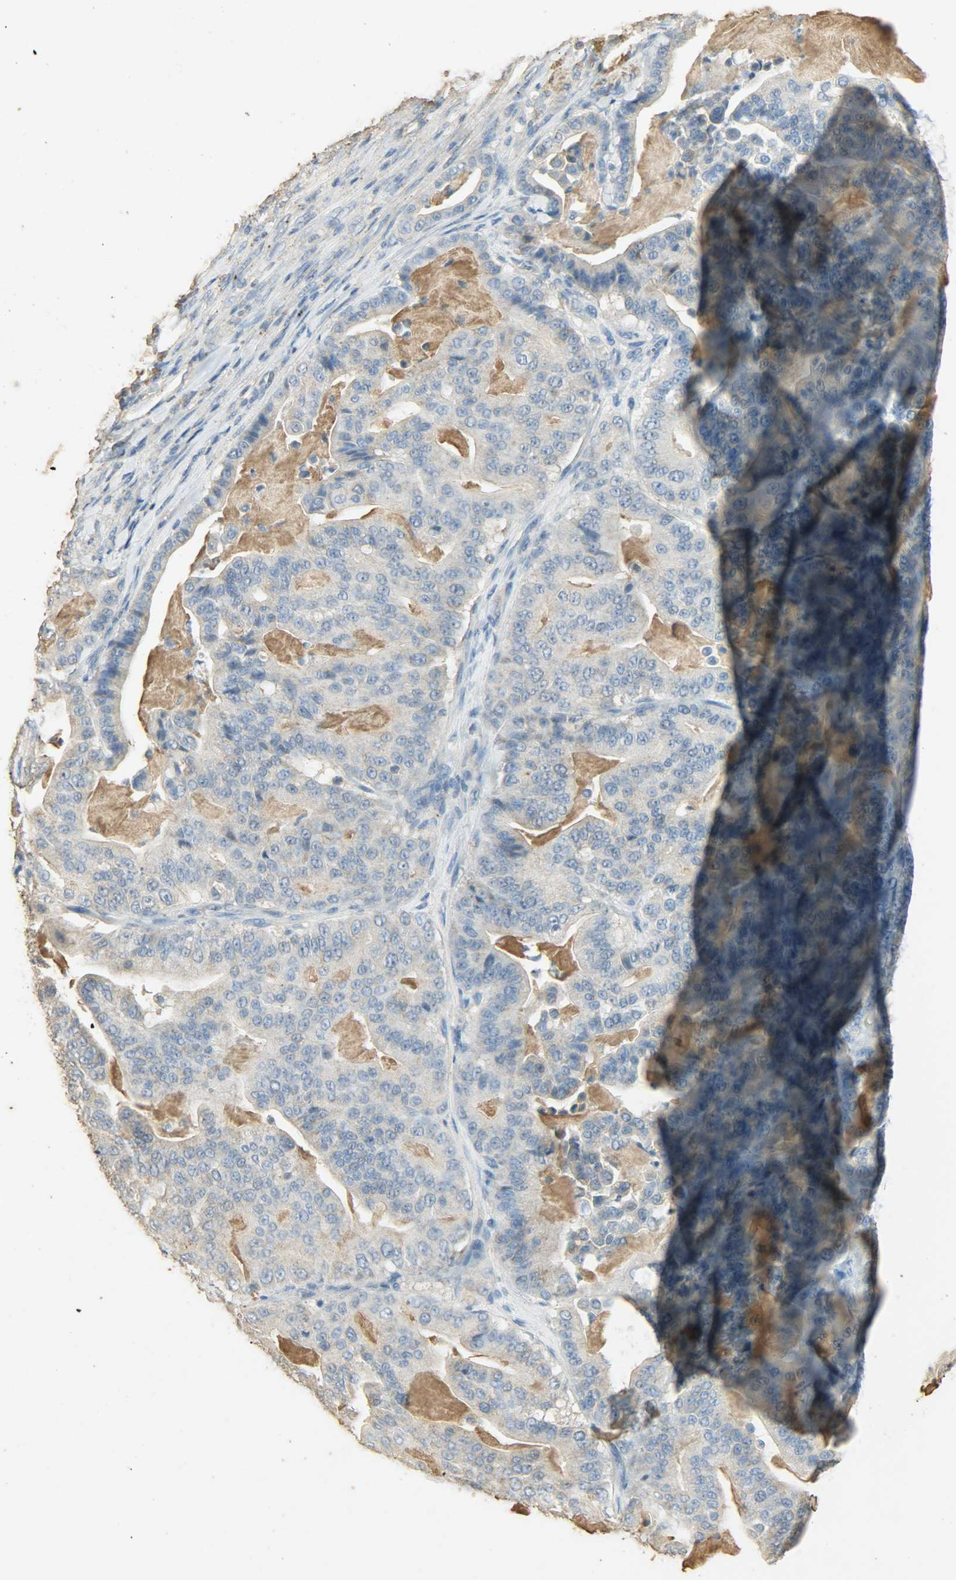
{"staining": {"intensity": "weak", "quantity": "<25%", "location": "cytoplasmic/membranous"}, "tissue": "pancreatic cancer", "cell_type": "Tumor cells", "image_type": "cancer", "snomed": [{"axis": "morphology", "description": "Adenocarcinoma, NOS"}, {"axis": "topography", "description": "Pancreas"}], "caption": "Tumor cells are negative for protein expression in human adenocarcinoma (pancreatic). (Stains: DAB immunohistochemistry (IHC) with hematoxylin counter stain, Microscopy: brightfield microscopy at high magnification).", "gene": "ASB9", "patient": {"sex": "male", "age": 63}}